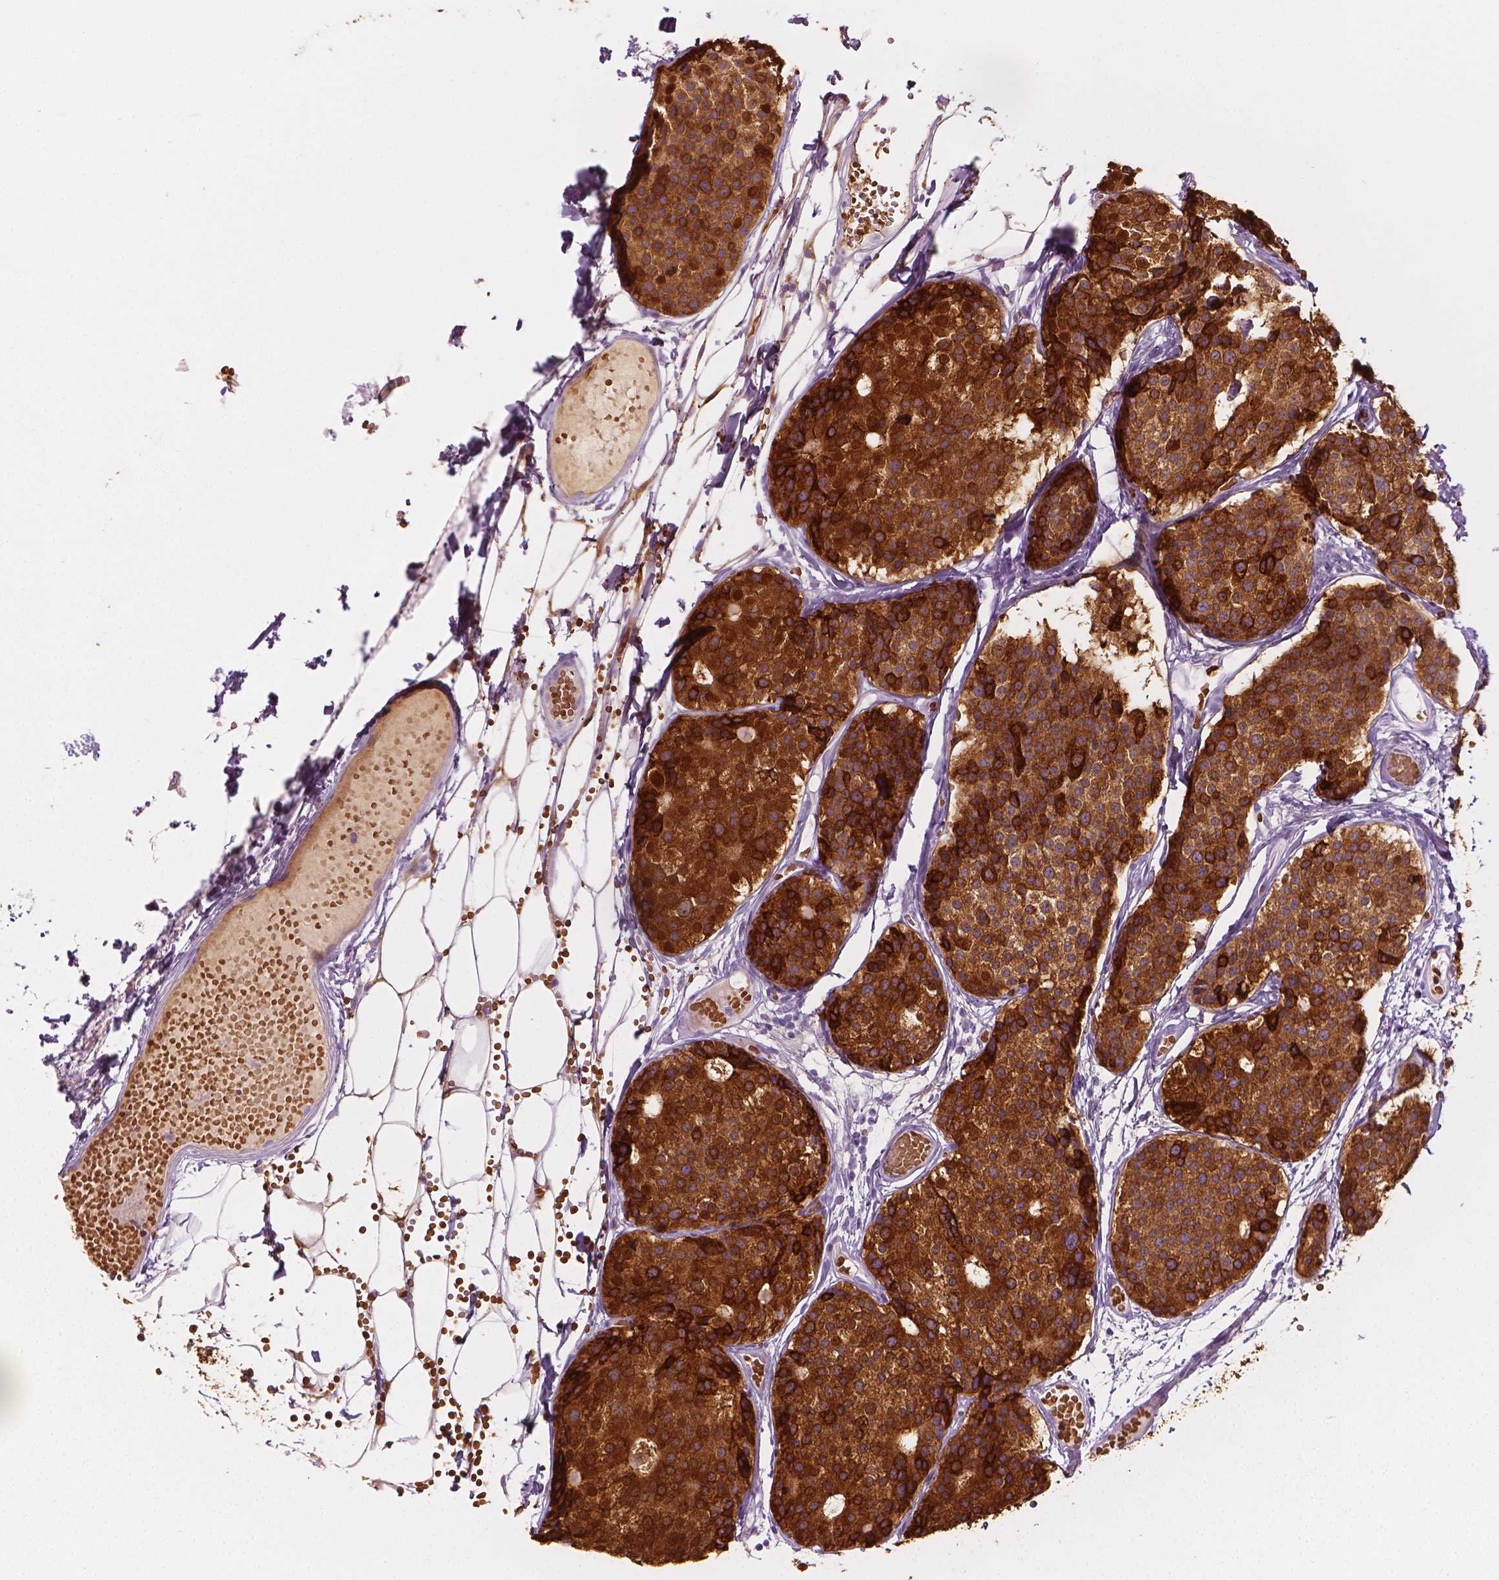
{"staining": {"intensity": "strong", "quantity": ">75%", "location": "cytoplasmic/membranous"}, "tissue": "carcinoid", "cell_type": "Tumor cells", "image_type": "cancer", "snomed": [{"axis": "morphology", "description": "Carcinoid, malignant, NOS"}, {"axis": "topography", "description": "Small intestine"}], "caption": "Protein positivity by immunohistochemistry displays strong cytoplasmic/membranous positivity in about >75% of tumor cells in carcinoid. The staining was performed using DAB, with brown indicating positive protein expression. Nuclei are stained blue with hematoxylin.", "gene": "CES1", "patient": {"sex": "female", "age": 65}}